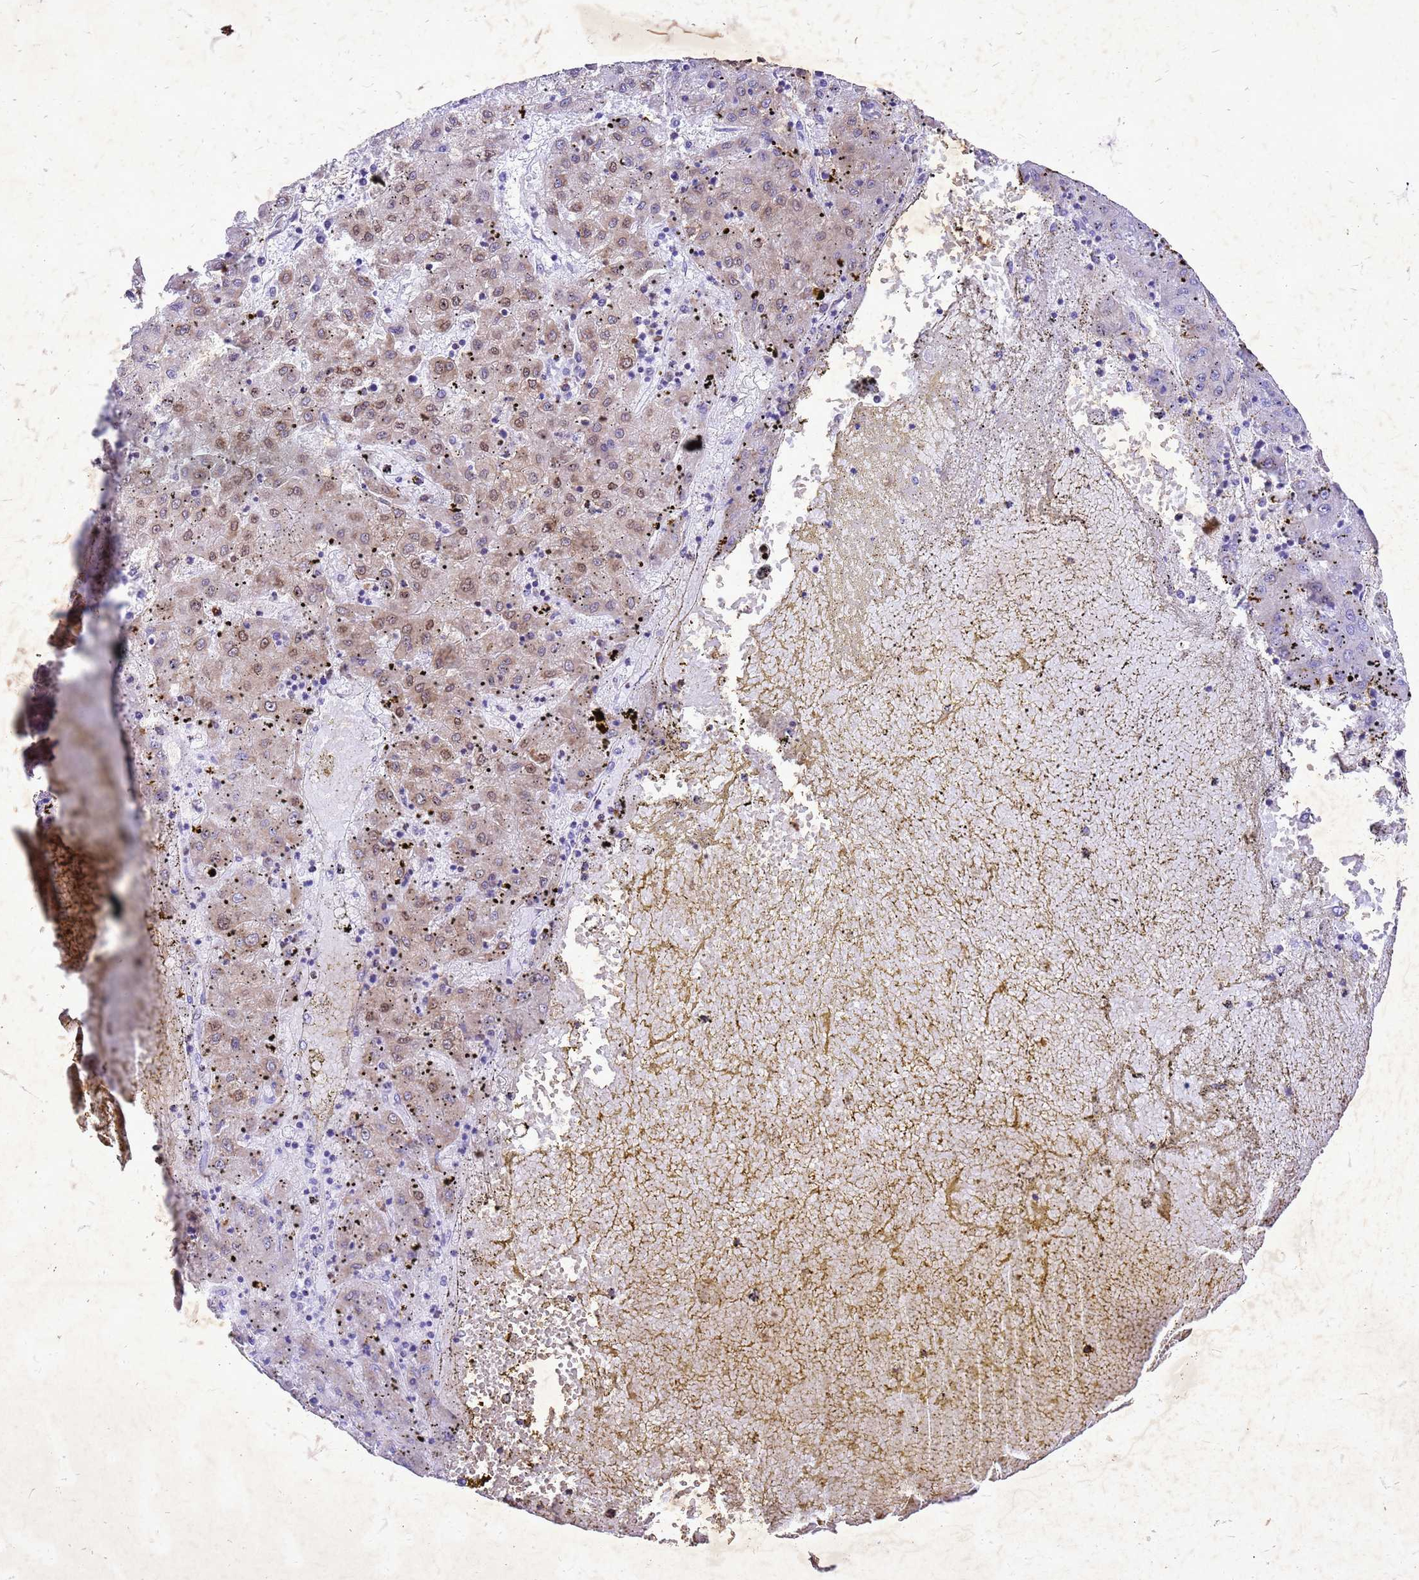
{"staining": {"intensity": "moderate", "quantity": "<25%", "location": "nuclear"}, "tissue": "liver cancer", "cell_type": "Tumor cells", "image_type": "cancer", "snomed": [{"axis": "morphology", "description": "Carcinoma, Hepatocellular, NOS"}, {"axis": "topography", "description": "Liver"}], "caption": "Moderate nuclear staining is seen in approximately <25% of tumor cells in liver cancer.", "gene": "COPS9", "patient": {"sex": "male", "age": 72}}